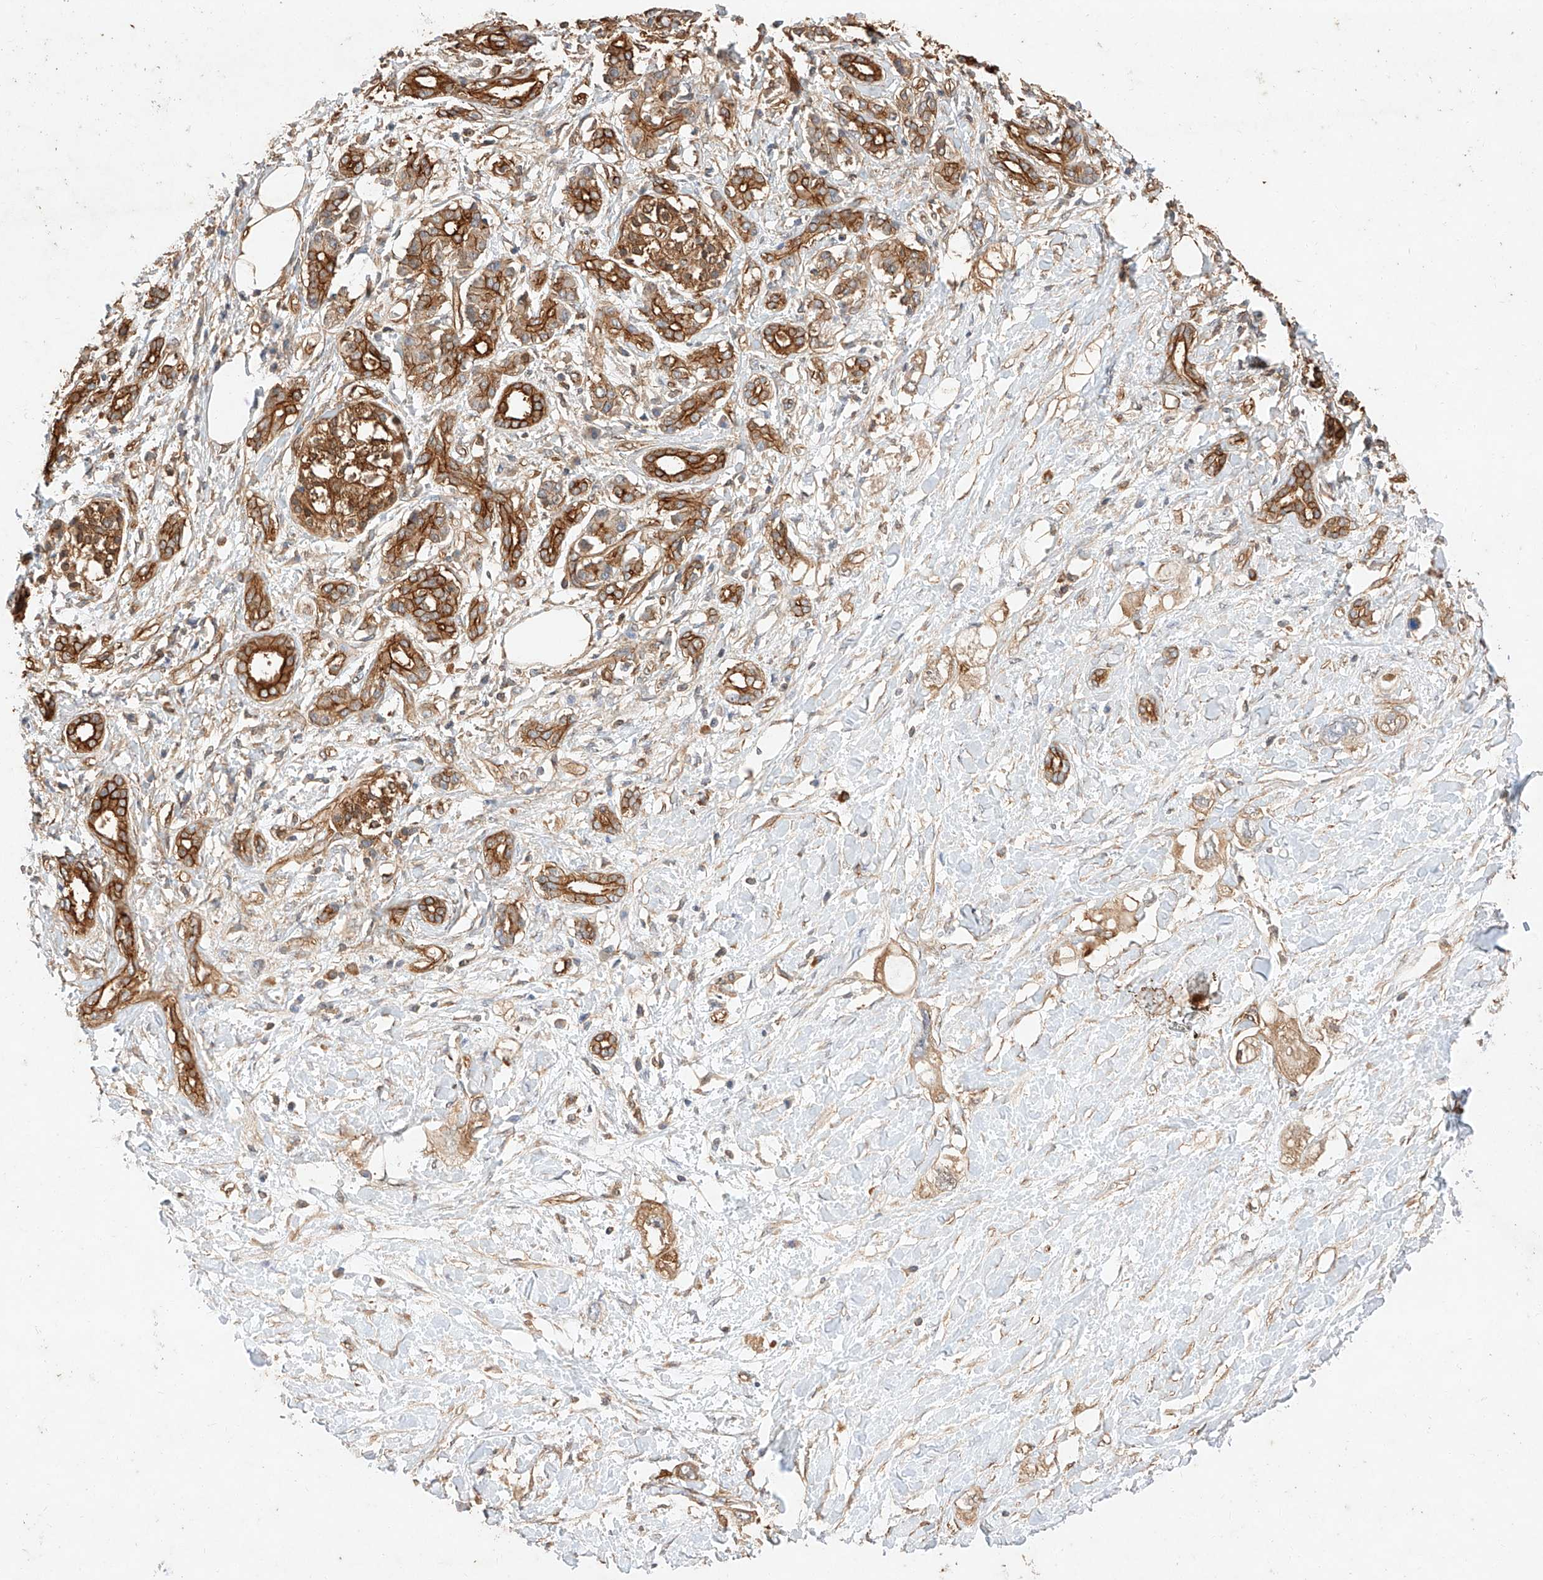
{"staining": {"intensity": "moderate", "quantity": ">75%", "location": "cytoplasmic/membranous"}, "tissue": "pancreatic cancer", "cell_type": "Tumor cells", "image_type": "cancer", "snomed": [{"axis": "morphology", "description": "Adenocarcinoma, NOS"}, {"axis": "topography", "description": "Pancreas"}], "caption": "Moderate cytoplasmic/membranous protein expression is seen in about >75% of tumor cells in pancreatic adenocarcinoma.", "gene": "GHDC", "patient": {"sex": "female", "age": 56}}